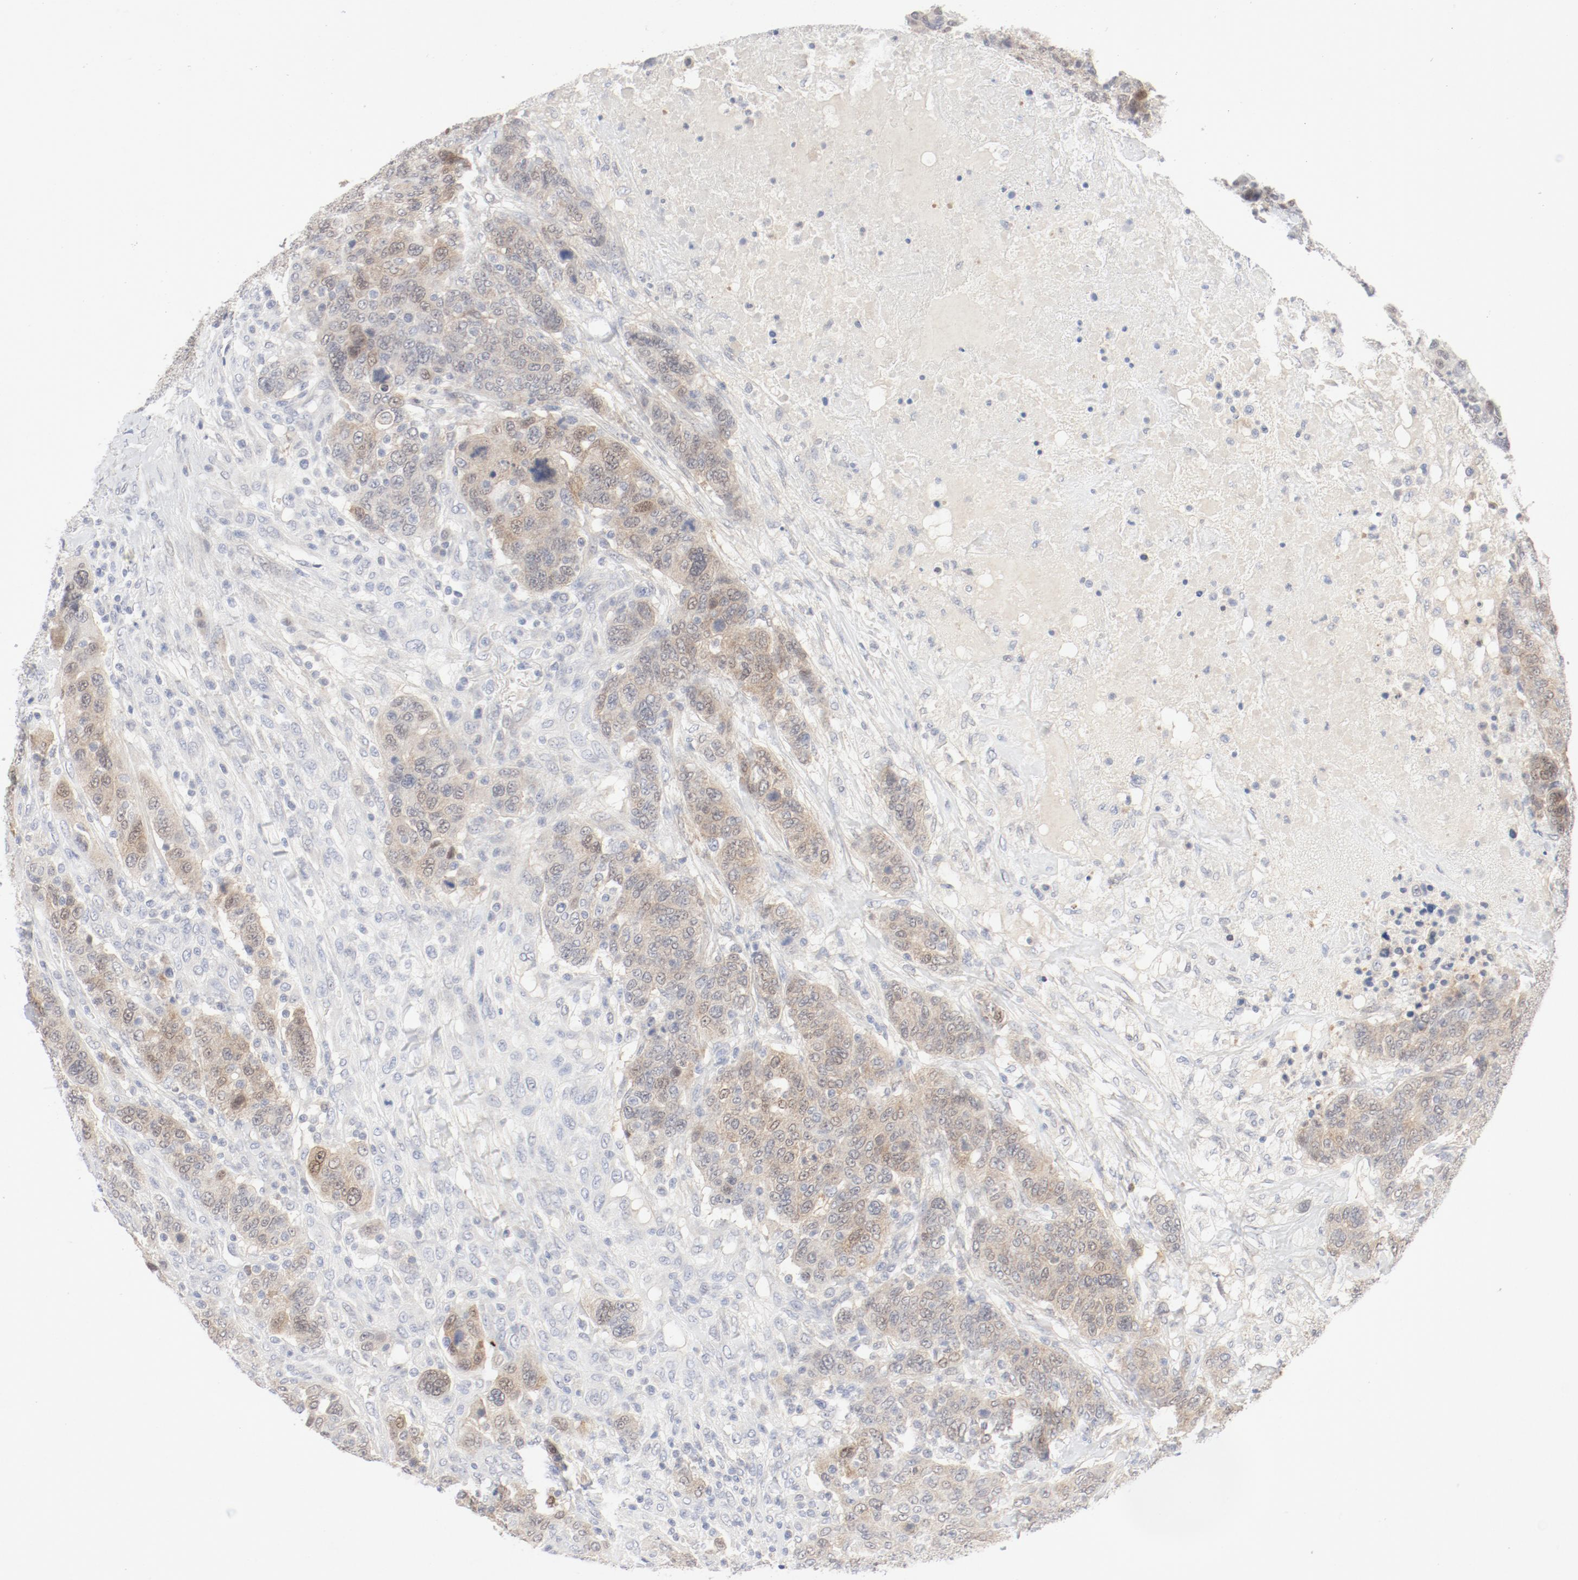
{"staining": {"intensity": "weak", "quantity": ">75%", "location": "cytoplasmic/membranous"}, "tissue": "breast cancer", "cell_type": "Tumor cells", "image_type": "cancer", "snomed": [{"axis": "morphology", "description": "Duct carcinoma"}, {"axis": "topography", "description": "Breast"}], "caption": "Immunohistochemistry (DAB (3,3'-diaminobenzidine)) staining of breast cancer displays weak cytoplasmic/membranous protein positivity in about >75% of tumor cells.", "gene": "PGM1", "patient": {"sex": "female", "age": 37}}